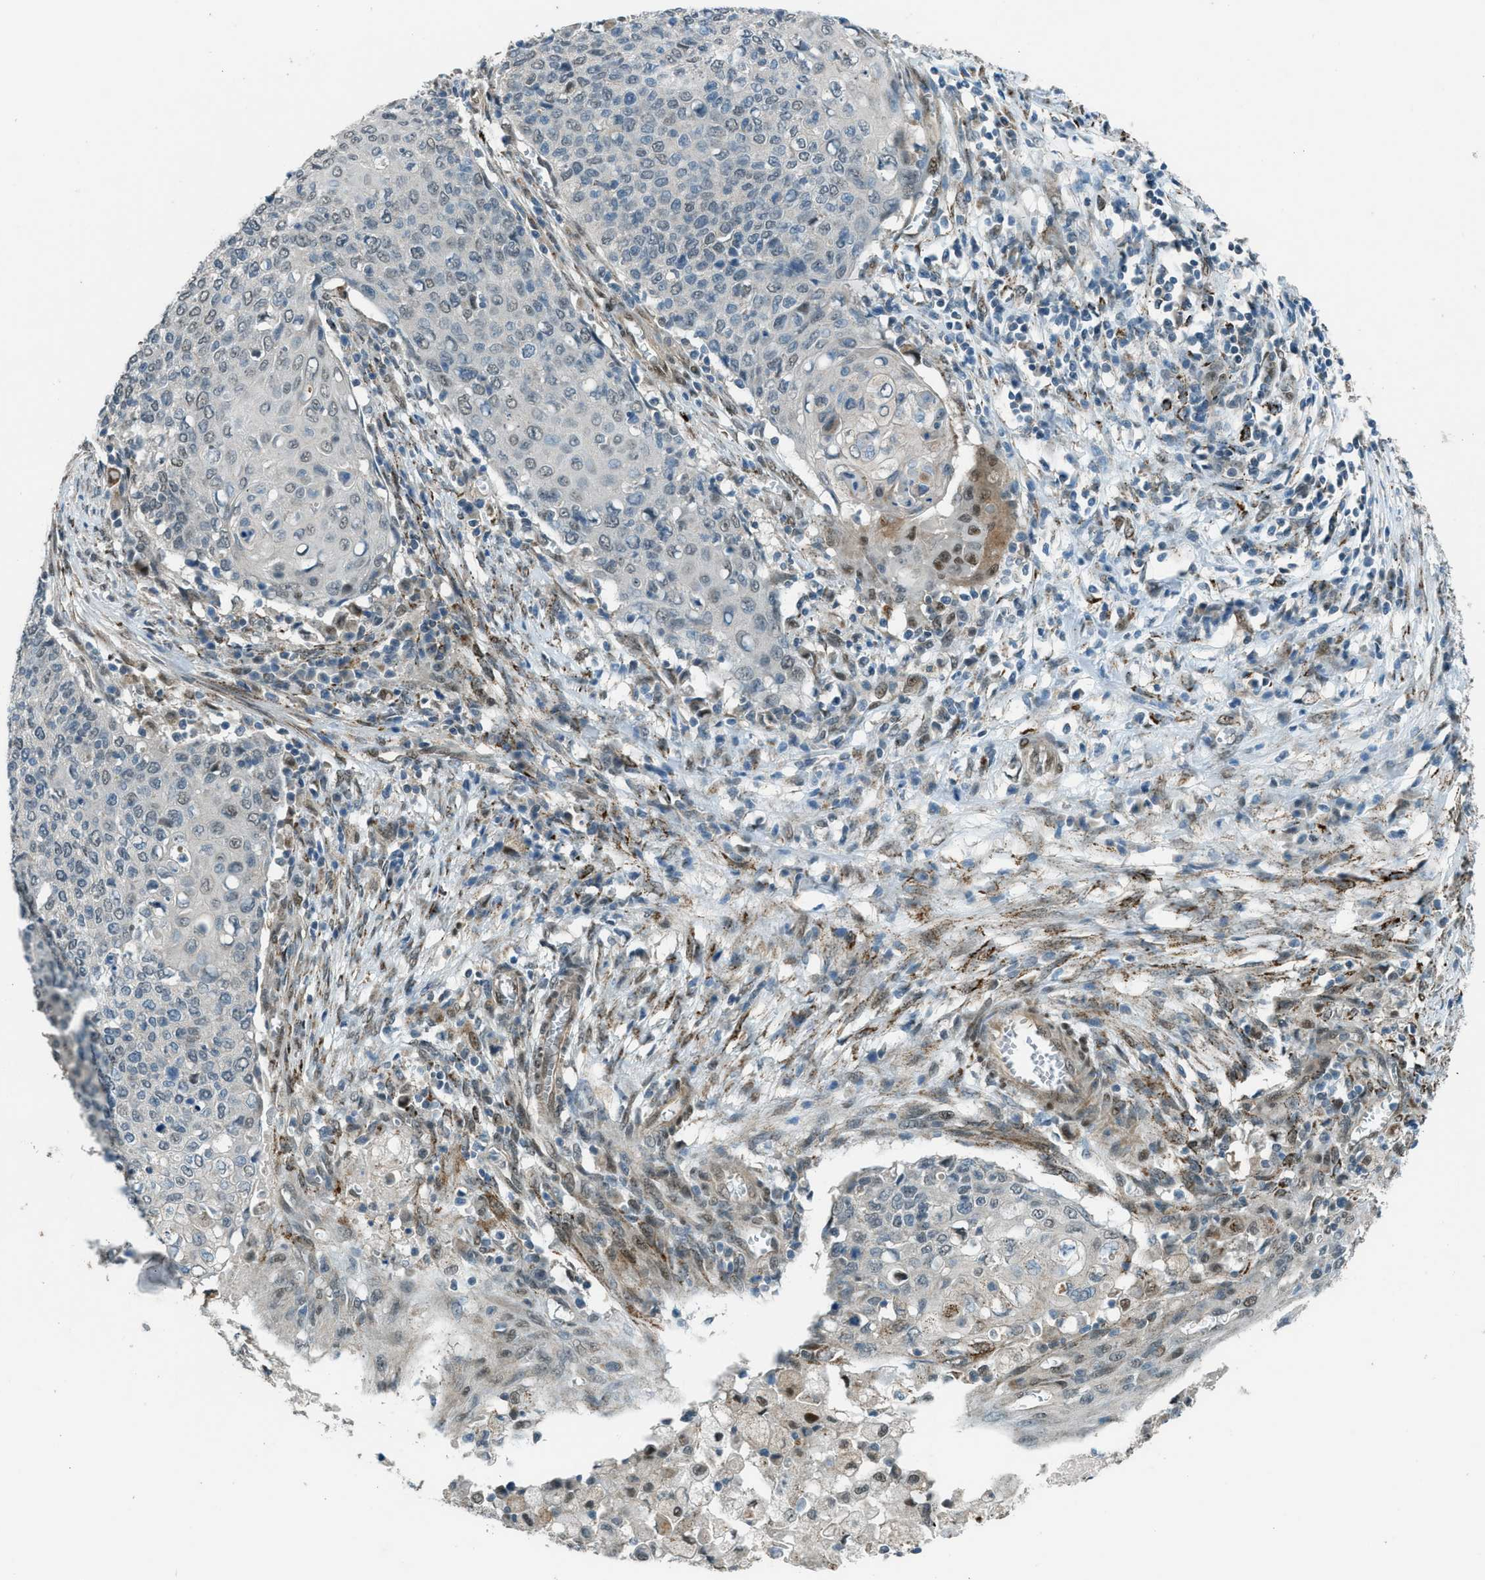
{"staining": {"intensity": "weak", "quantity": "<25%", "location": "nuclear"}, "tissue": "cervical cancer", "cell_type": "Tumor cells", "image_type": "cancer", "snomed": [{"axis": "morphology", "description": "Squamous cell carcinoma, NOS"}, {"axis": "topography", "description": "Cervix"}], "caption": "Immunohistochemistry image of human cervical cancer (squamous cell carcinoma) stained for a protein (brown), which shows no positivity in tumor cells.", "gene": "NPEPL1", "patient": {"sex": "female", "age": 39}}